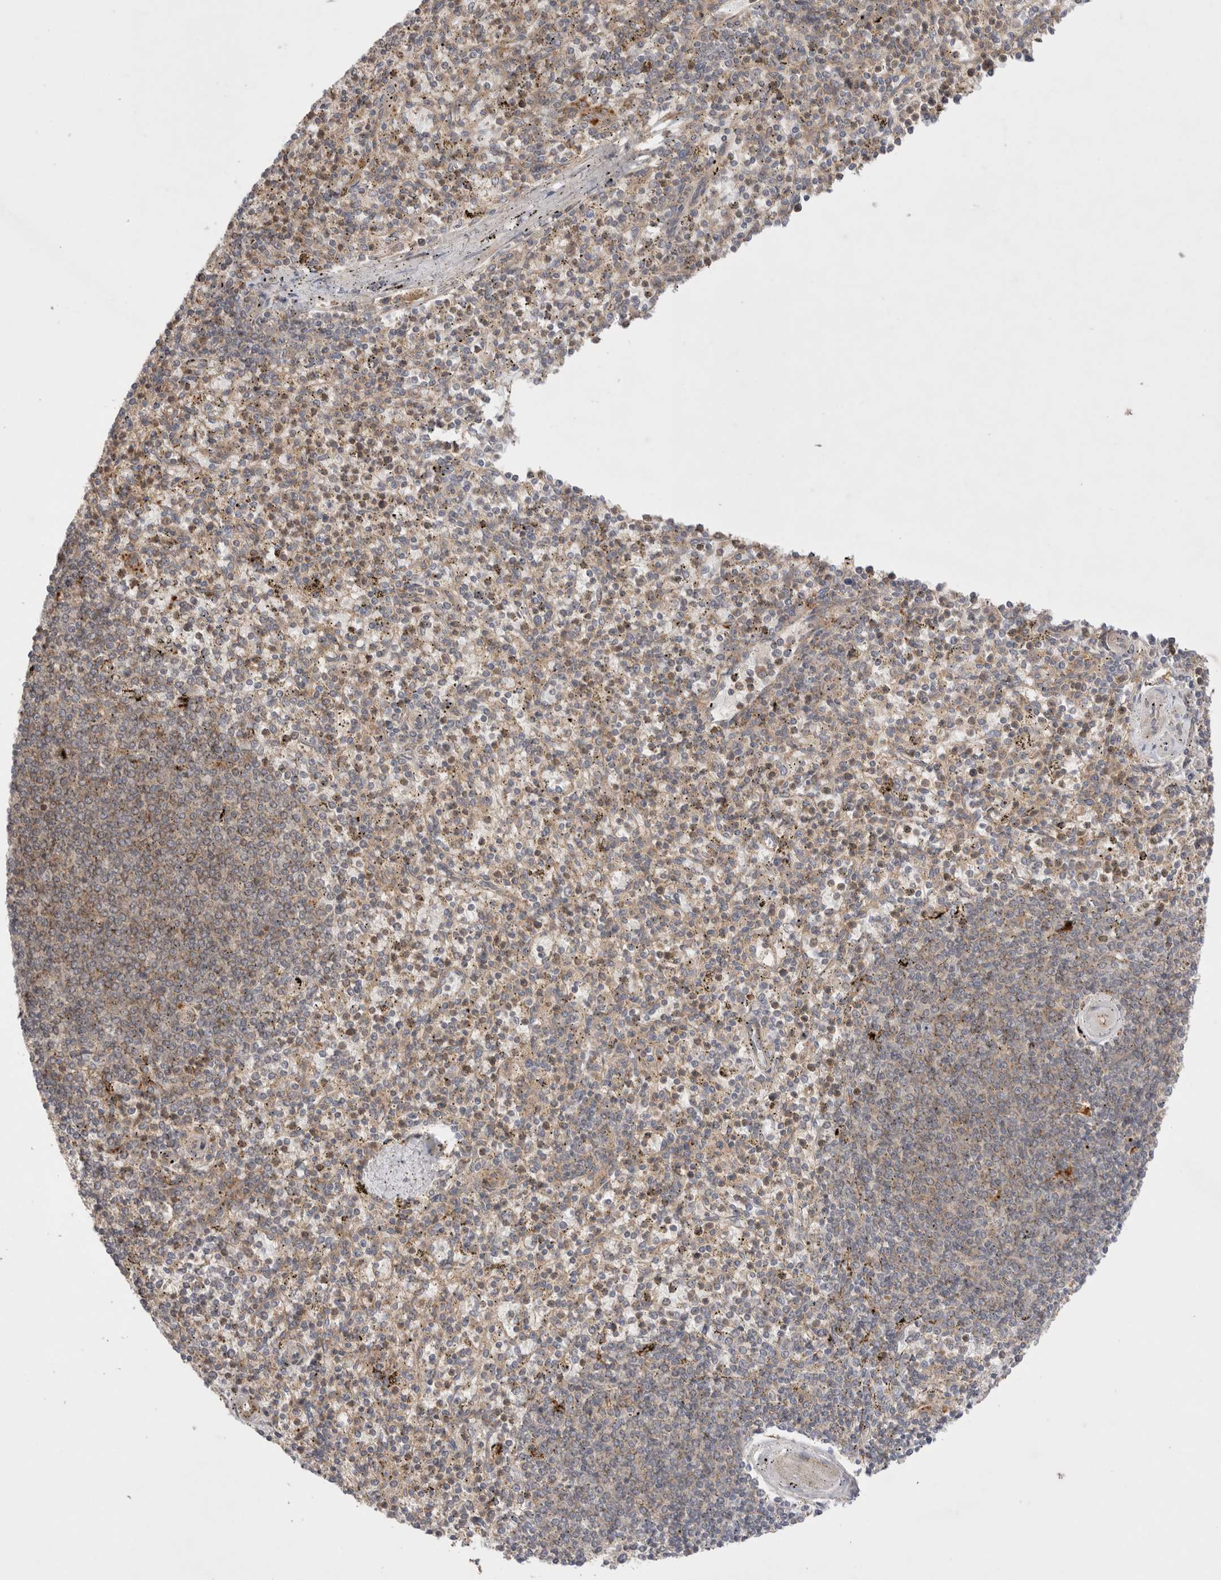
{"staining": {"intensity": "weak", "quantity": "25%-75%", "location": "cytoplasmic/membranous"}, "tissue": "spleen", "cell_type": "Cells in red pulp", "image_type": "normal", "snomed": [{"axis": "morphology", "description": "Normal tissue, NOS"}, {"axis": "topography", "description": "Spleen"}], "caption": "A low amount of weak cytoplasmic/membranous staining is identified in approximately 25%-75% of cells in red pulp in unremarkable spleen.", "gene": "VPS28", "patient": {"sex": "male", "age": 72}}